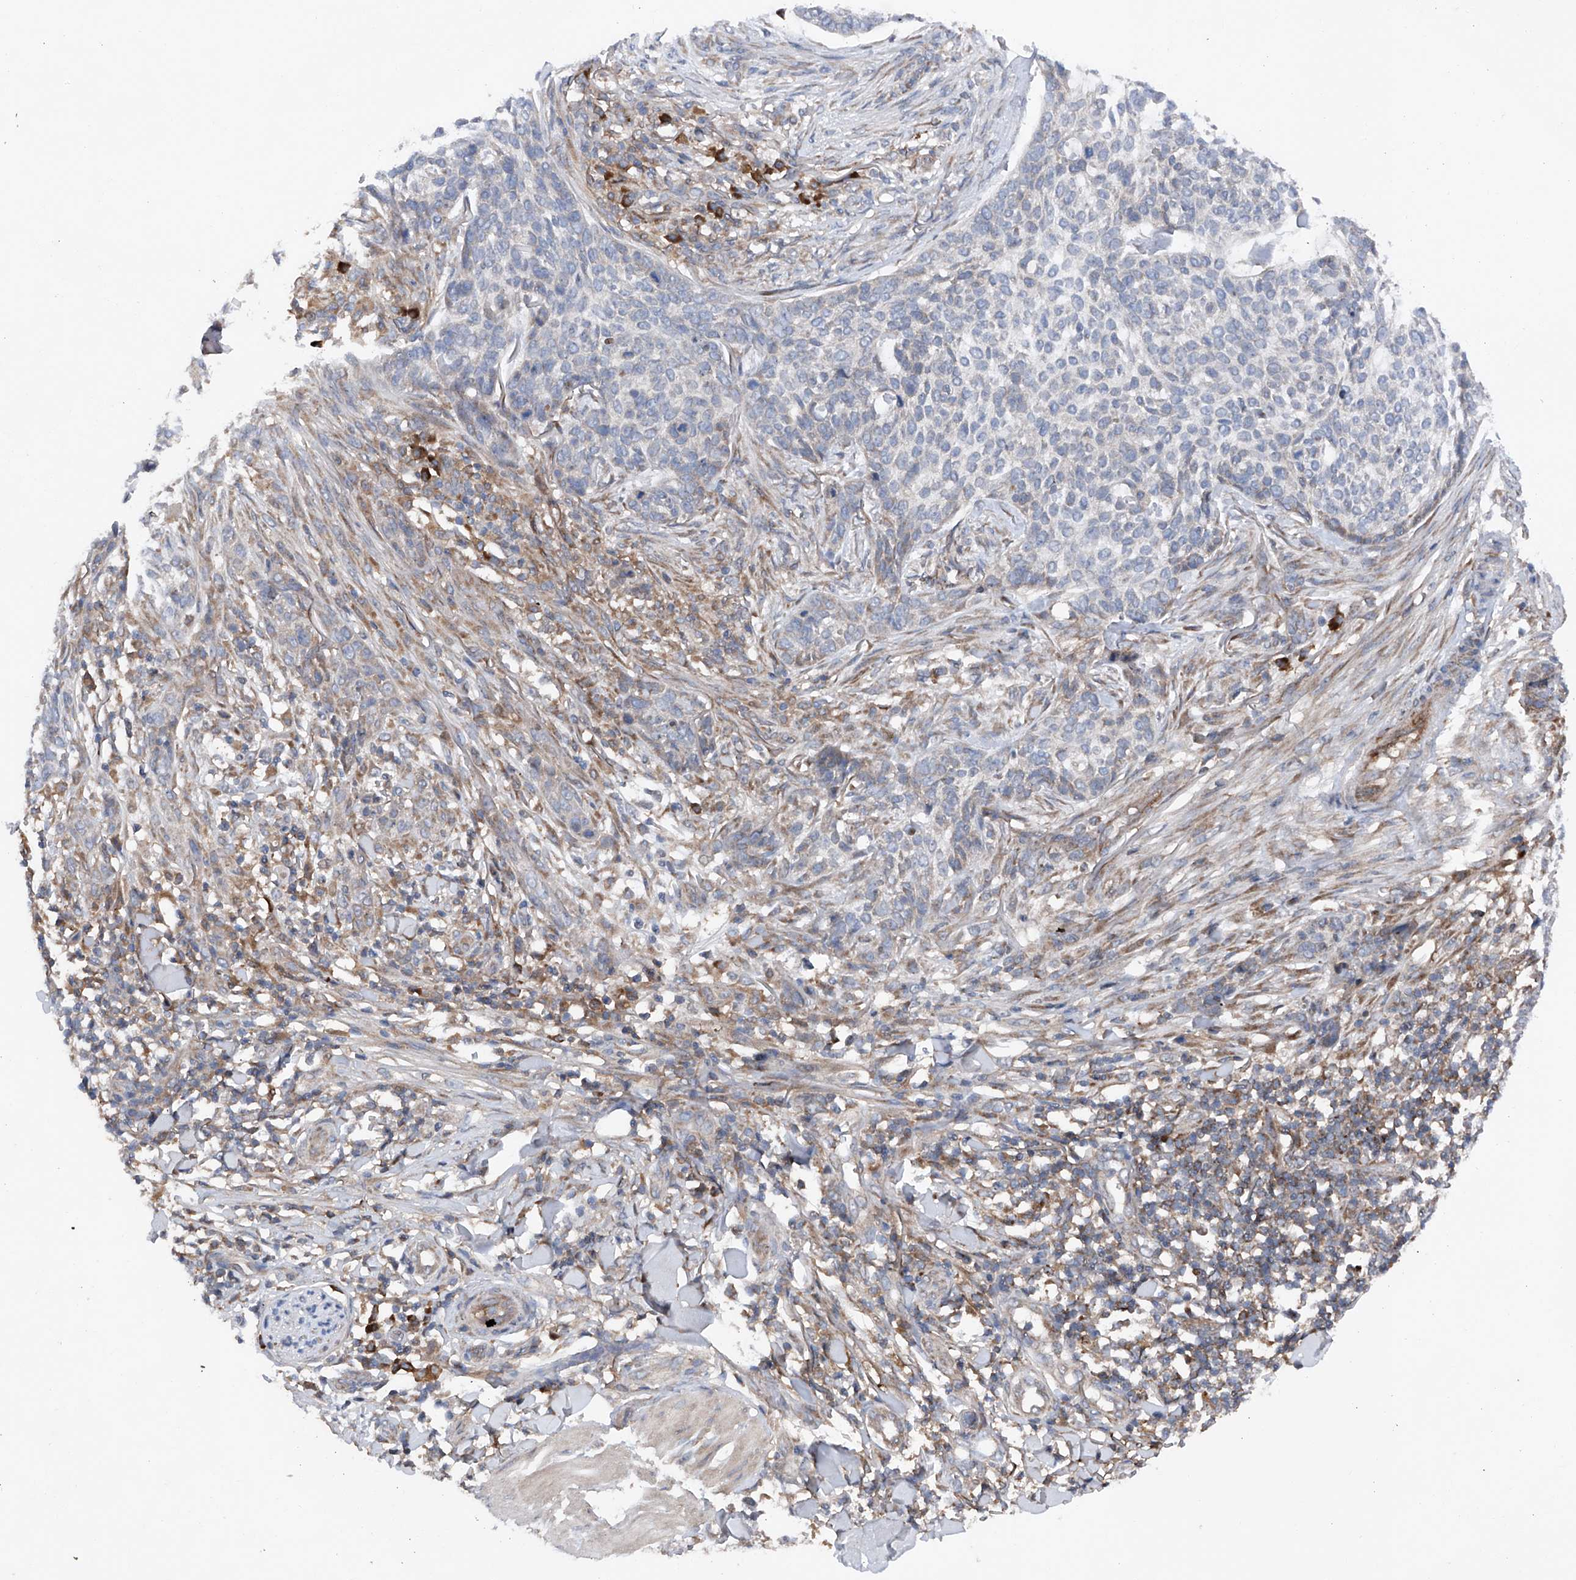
{"staining": {"intensity": "weak", "quantity": "<25%", "location": "cytoplasmic/membranous"}, "tissue": "skin cancer", "cell_type": "Tumor cells", "image_type": "cancer", "snomed": [{"axis": "morphology", "description": "Basal cell carcinoma"}, {"axis": "topography", "description": "Skin"}], "caption": "Immunohistochemical staining of skin basal cell carcinoma displays no significant positivity in tumor cells.", "gene": "DAD1", "patient": {"sex": "female", "age": 64}}